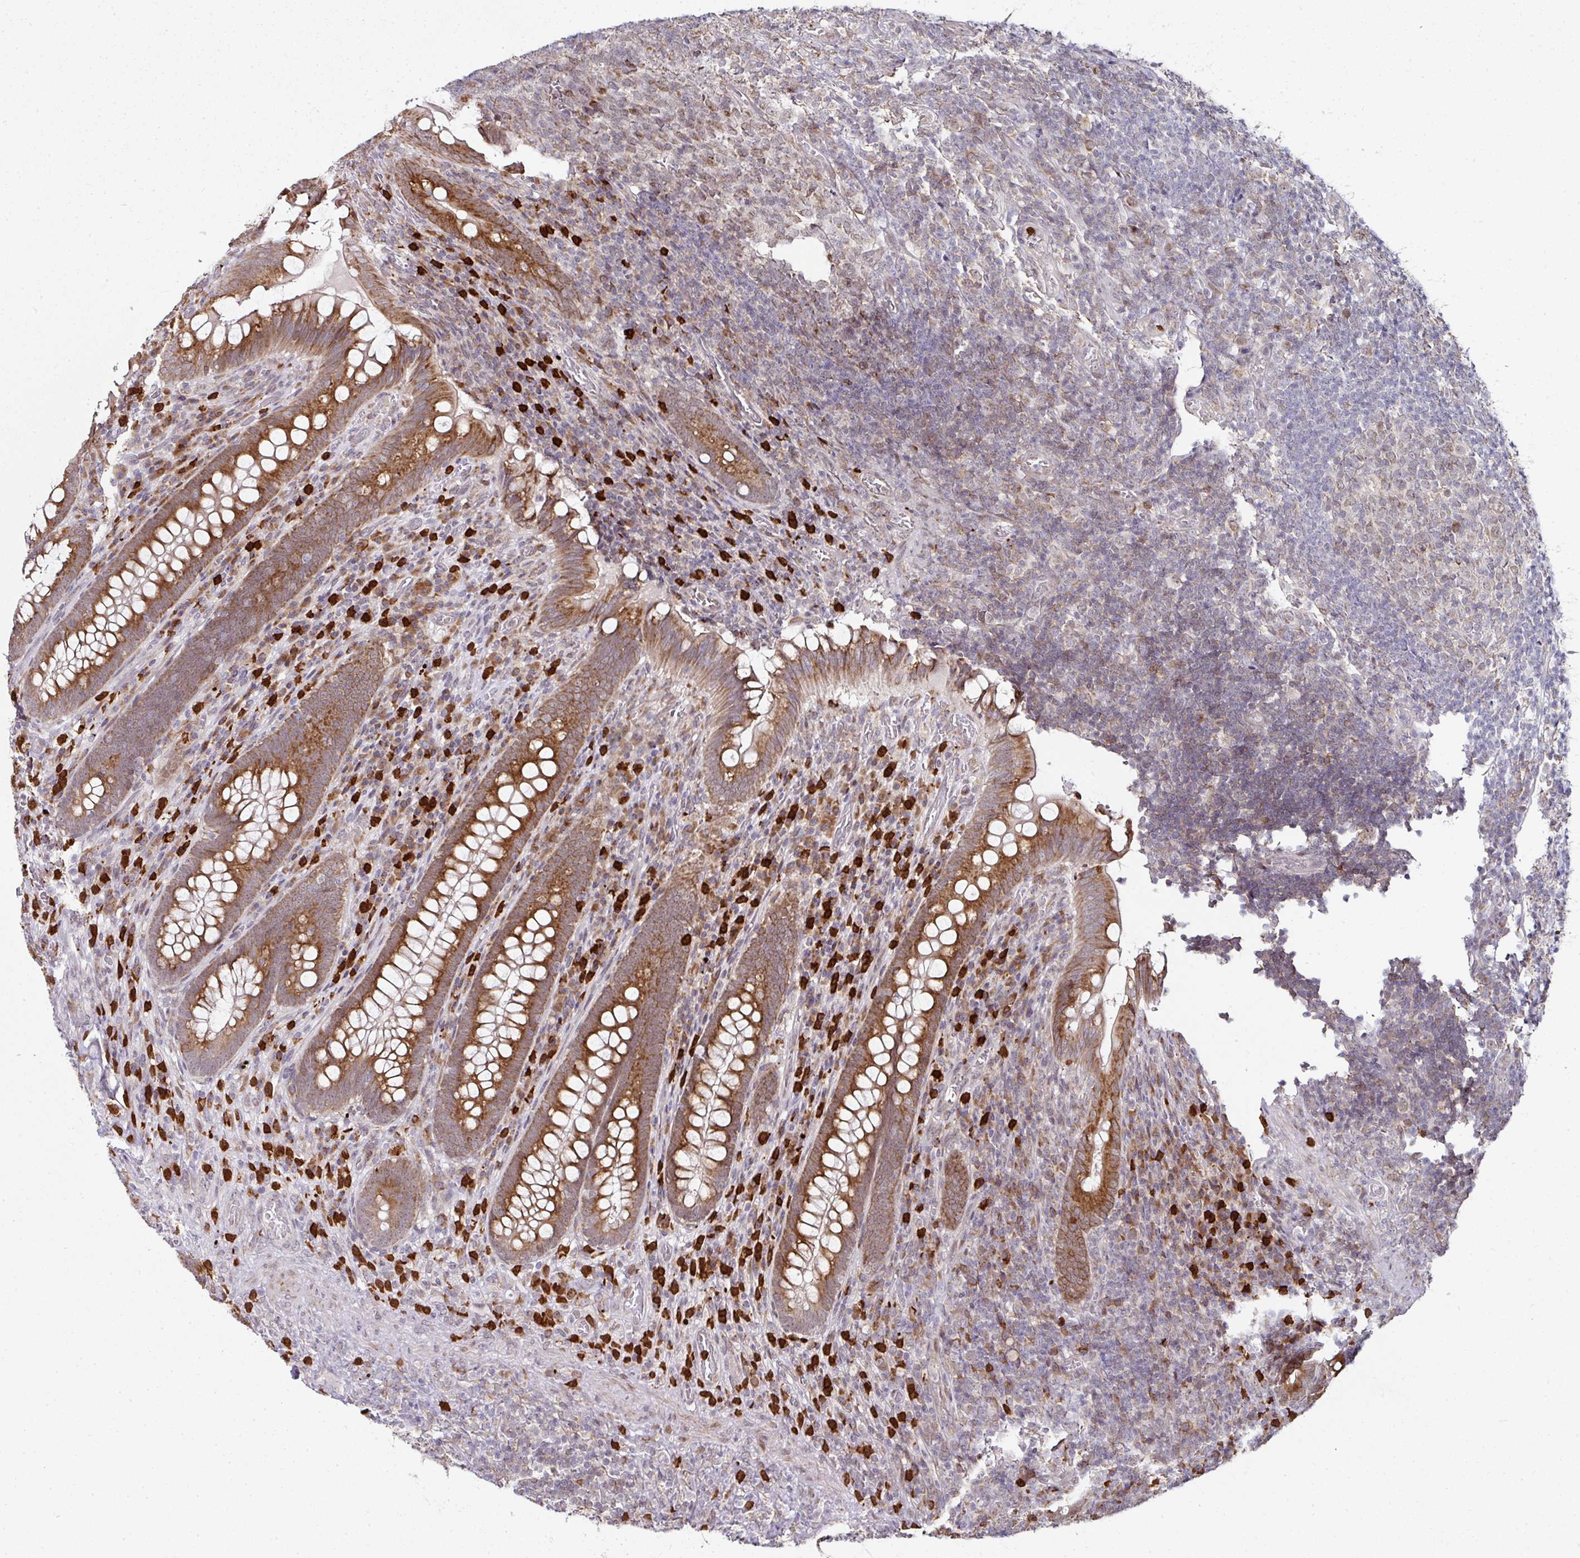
{"staining": {"intensity": "moderate", "quantity": ">75%", "location": "cytoplasmic/membranous"}, "tissue": "appendix", "cell_type": "Glandular cells", "image_type": "normal", "snomed": [{"axis": "morphology", "description": "Normal tissue, NOS"}, {"axis": "topography", "description": "Appendix"}], "caption": "Protein positivity by IHC shows moderate cytoplasmic/membranous expression in approximately >75% of glandular cells in normal appendix.", "gene": "APOLD1", "patient": {"sex": "female", "age": 43}}